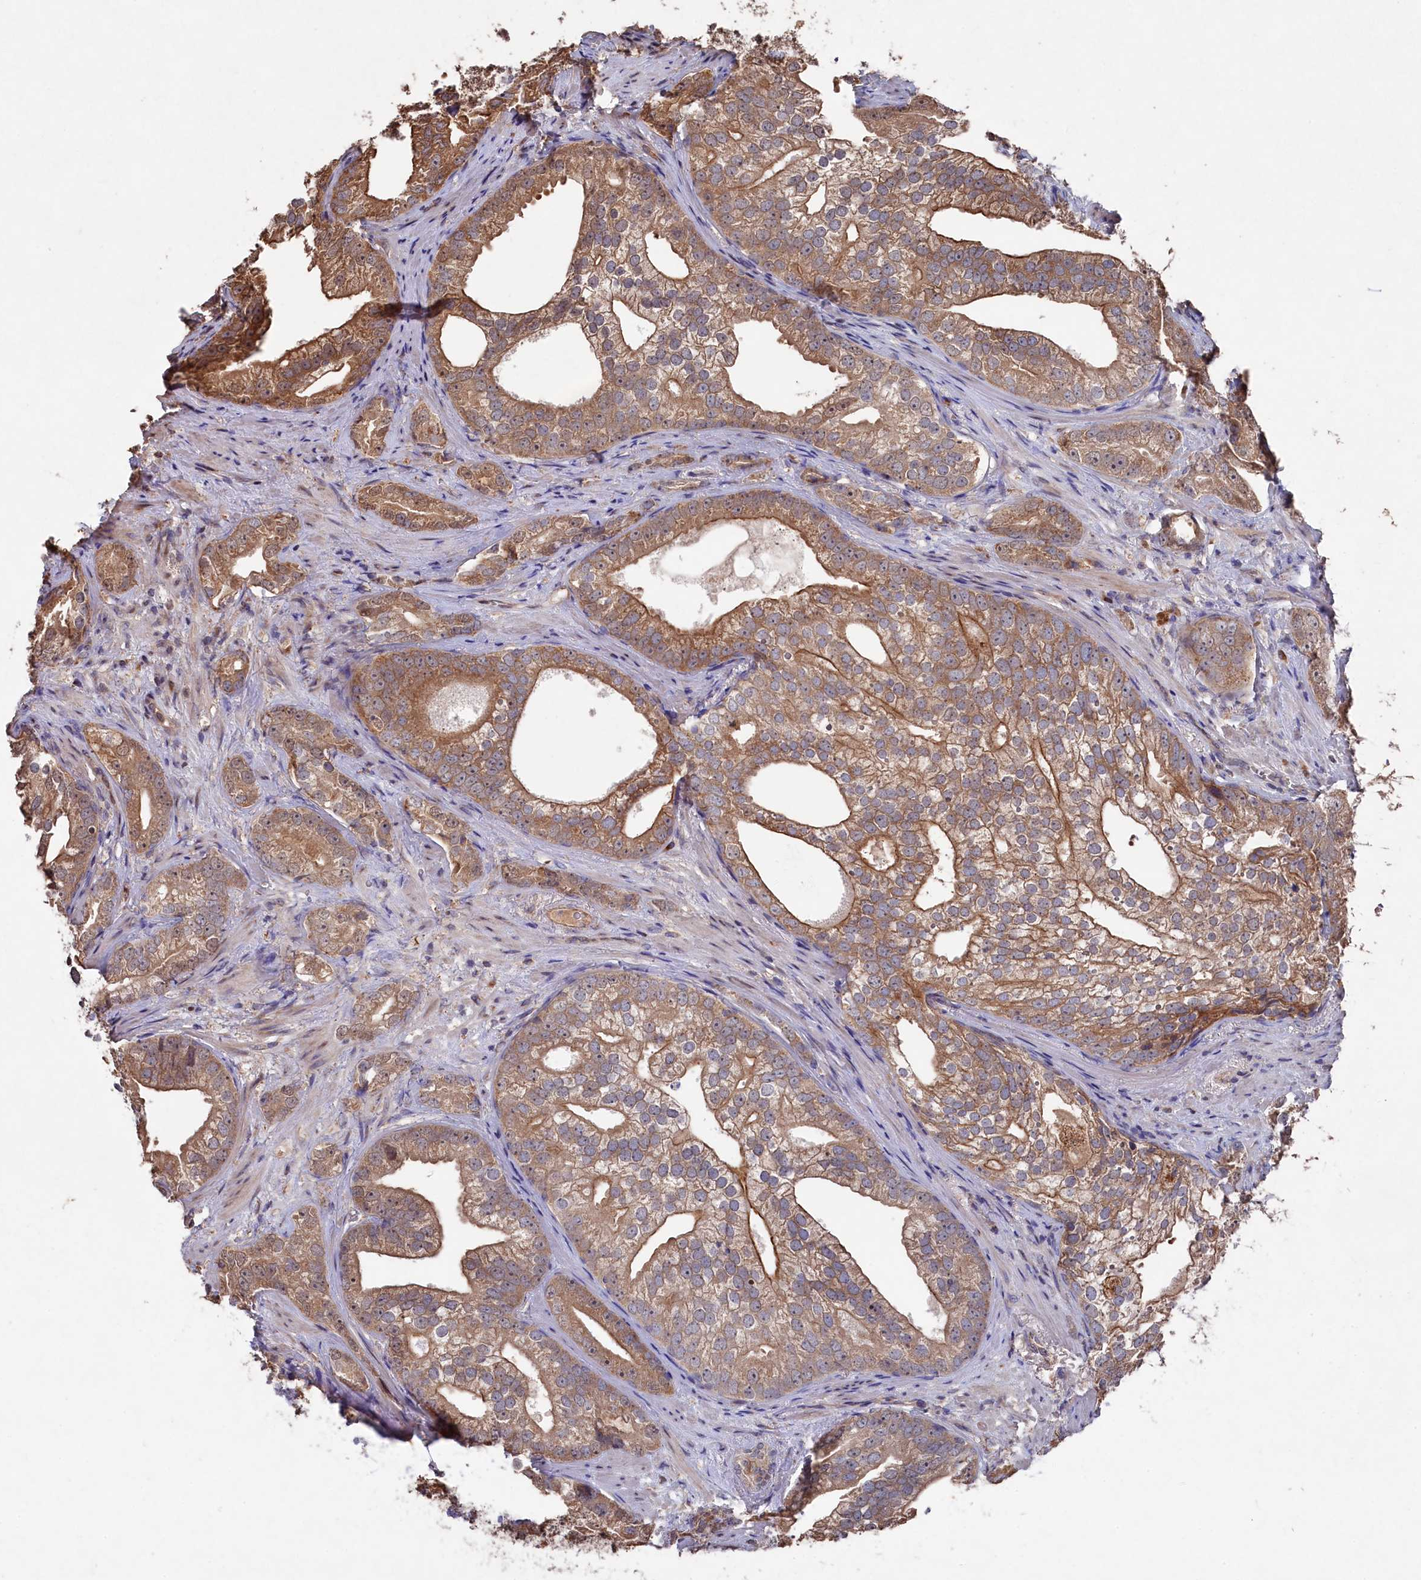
{"staining": {"intensity": "moderate", "quantity": ">75%", "location": "cytoplasmic/membranous"}, "tissue": "prostate cancer", "cell_type": "Tumor cells", "image_type": "cancer", "snomed": [{"axis": "morphology", "description": "Adenocarcinoma, High grade"}, {"axis": "topography", "description": "Prostate"}], "caption": "Protein expression analysis of prostate cancer (high-grade adenocarcinoma) demonstrates moderate cytoplasmic/membranous staining in about >75% of tumor cells.", "gene": "NAA60", "patient": {"sex": "male", "age": 75}}